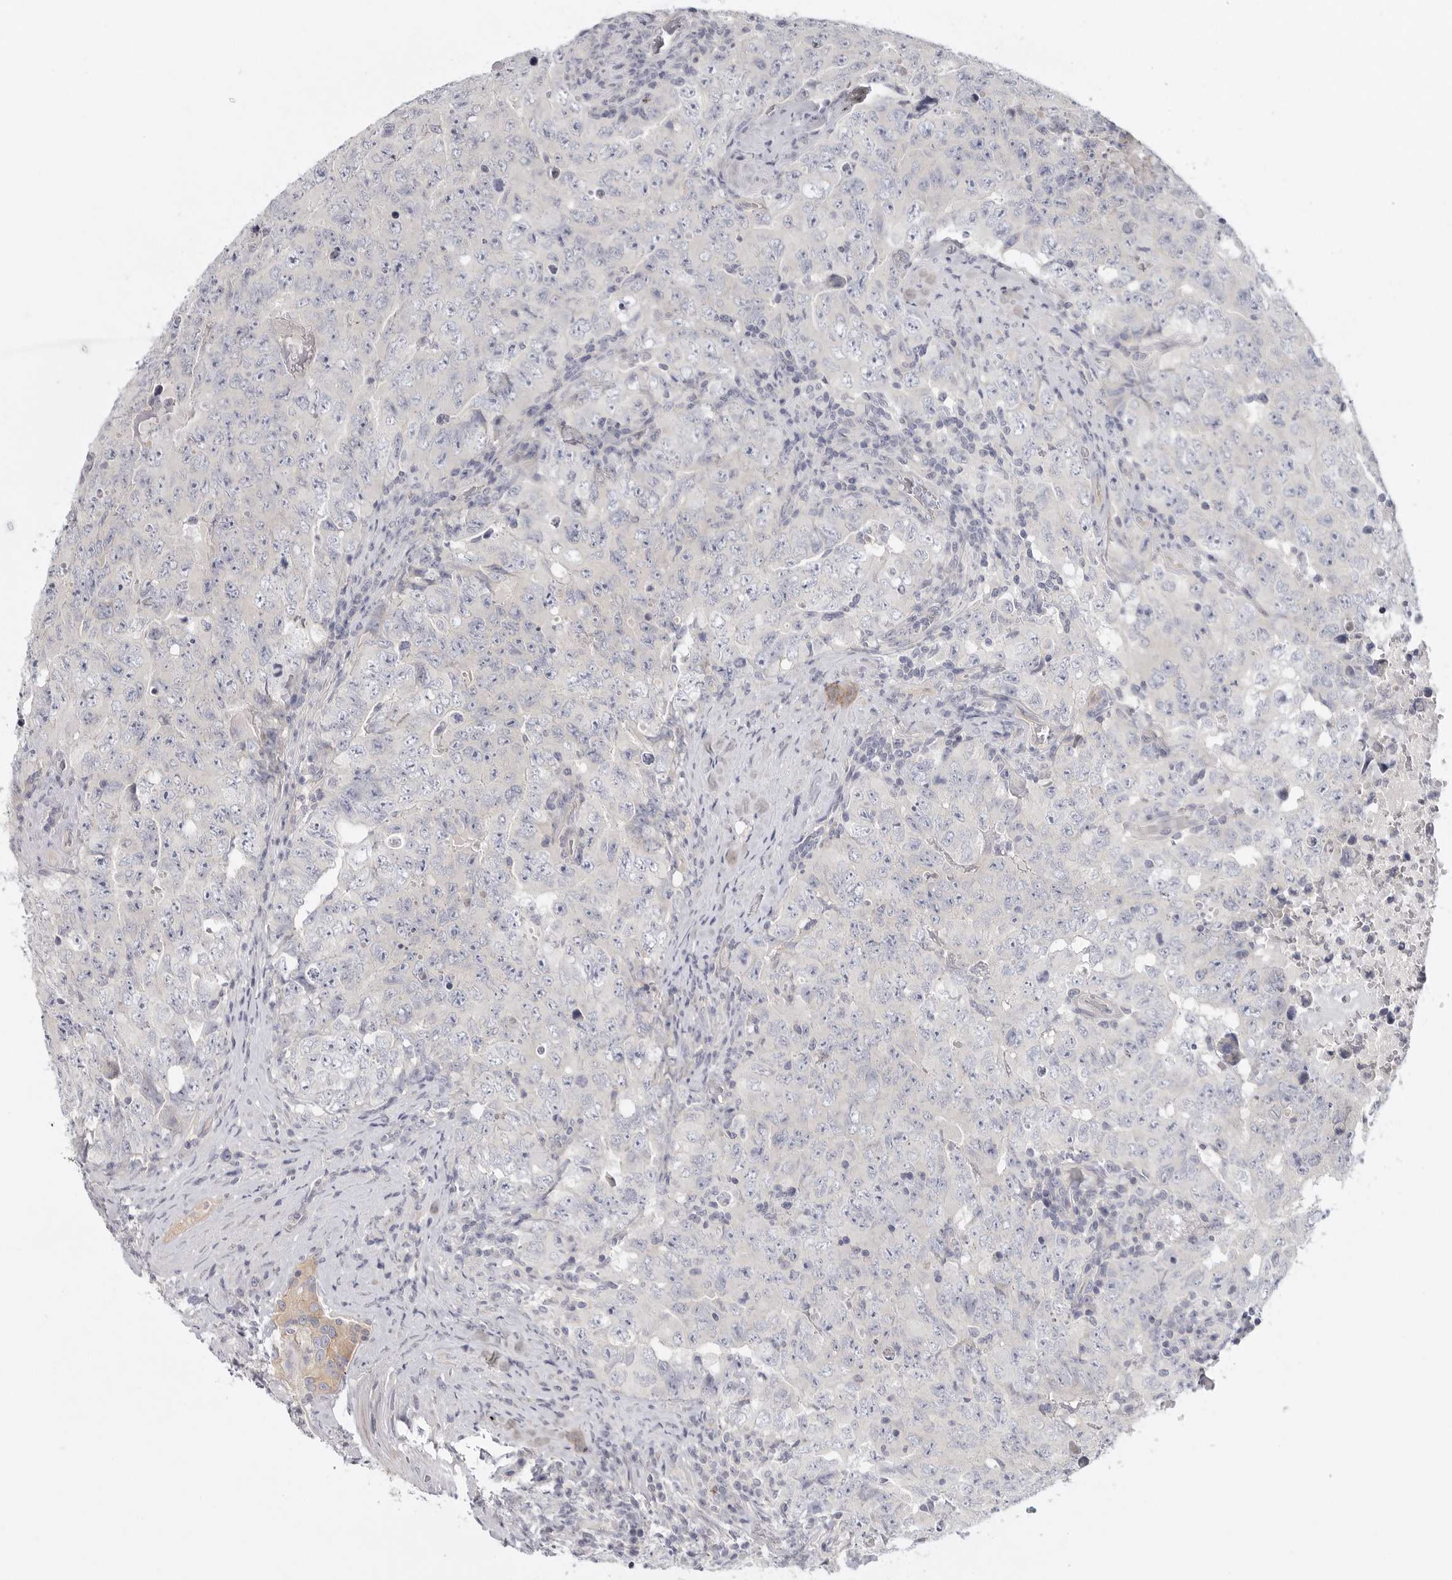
{"staining": {"intensity": "negative", "quantity": "none", "location": "none"}, "tissue": "testis cancer", "cell_type": "Tumor cells", "image_type": "cancer", "snomed": [{"axis": "morphology", "description": "Carcinoma, Embryonal, NOS"}, {"axis": "topography", "description": "Testis"}], "caption": "Tumor cells are negative for protein expression in human testis cancer.", "gene": "ELP3", "patient": {"sex": "male", "age": 26}}